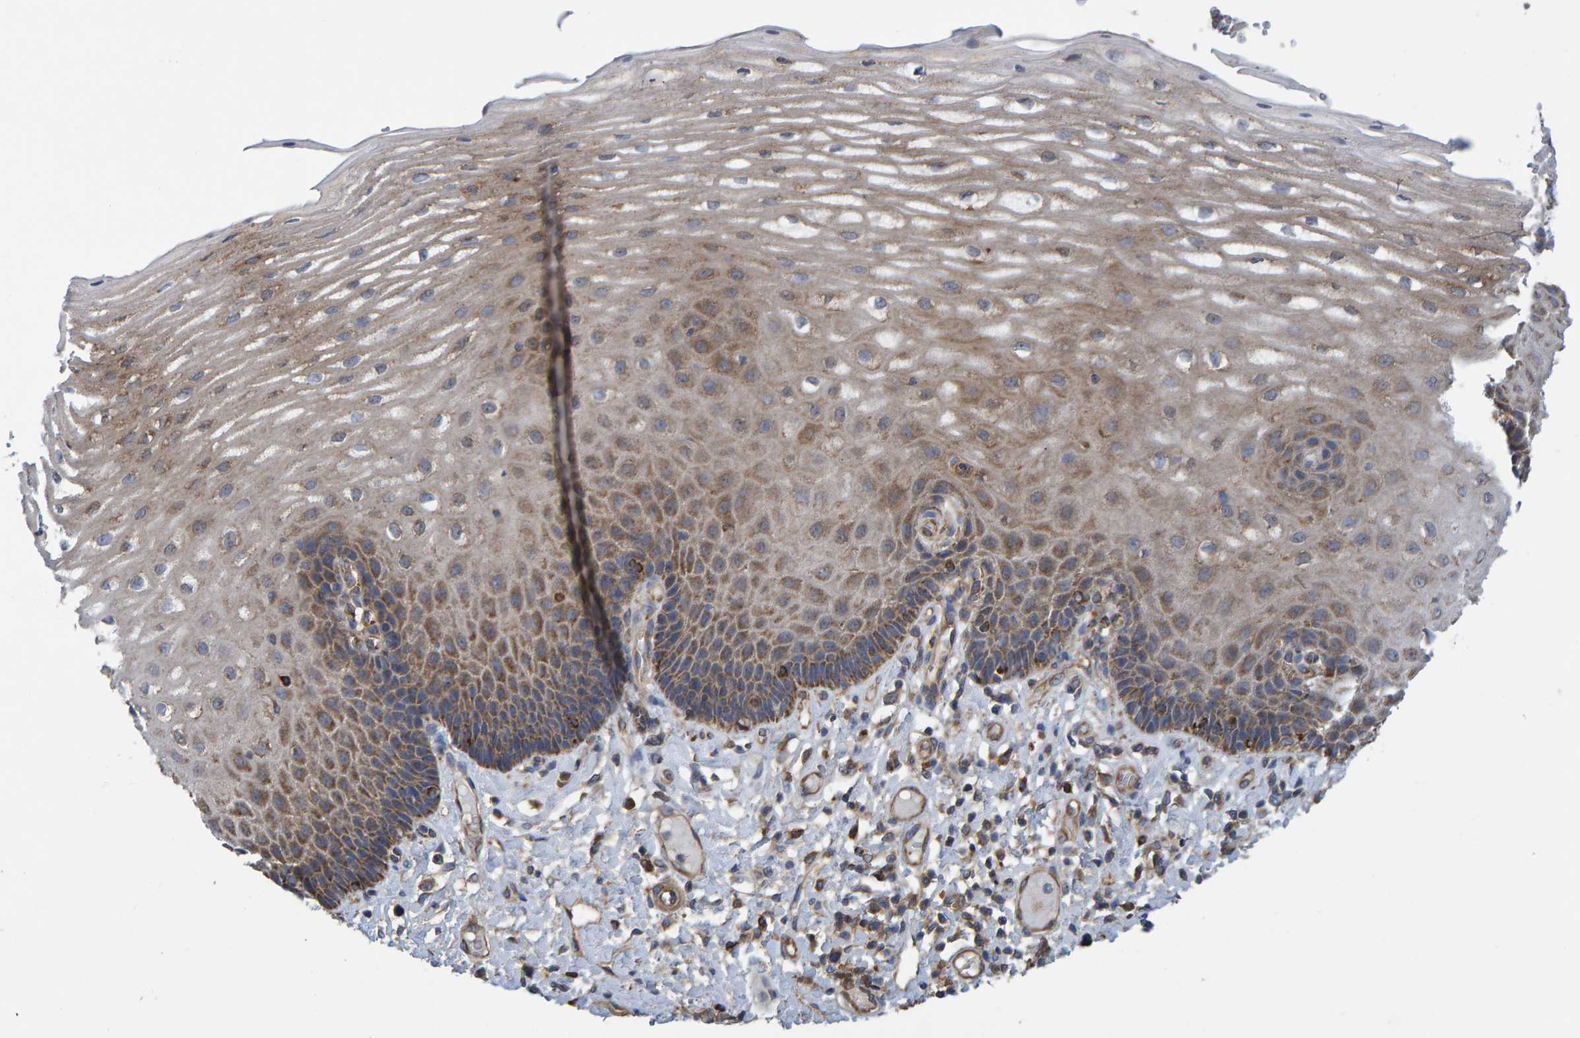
{"staining": {"intensity": "moderate", "quantity": ">75%", "location": "cytoplasmic/membranous"}, "tissue": "esophagus", "cell_type": "Squamous epithelial cells", "image_type": "normal", "snomed": [{"axis": "morphology", "description": "Normal tissue, NOS"}, {"axis": "topography", "description": "Esophagus"}], "caption": "The immunohistochemical stain highlights moderate cytoplasmic/membranous positivity in squamous epithelial cells of benign esophagus. (Stains: DAB in brown, nuclei in blue, Microscopy: brightfield microscopy at high magnification).", "gene": "LRSAM1", "patient": {"sex": "male", "age": 54}}